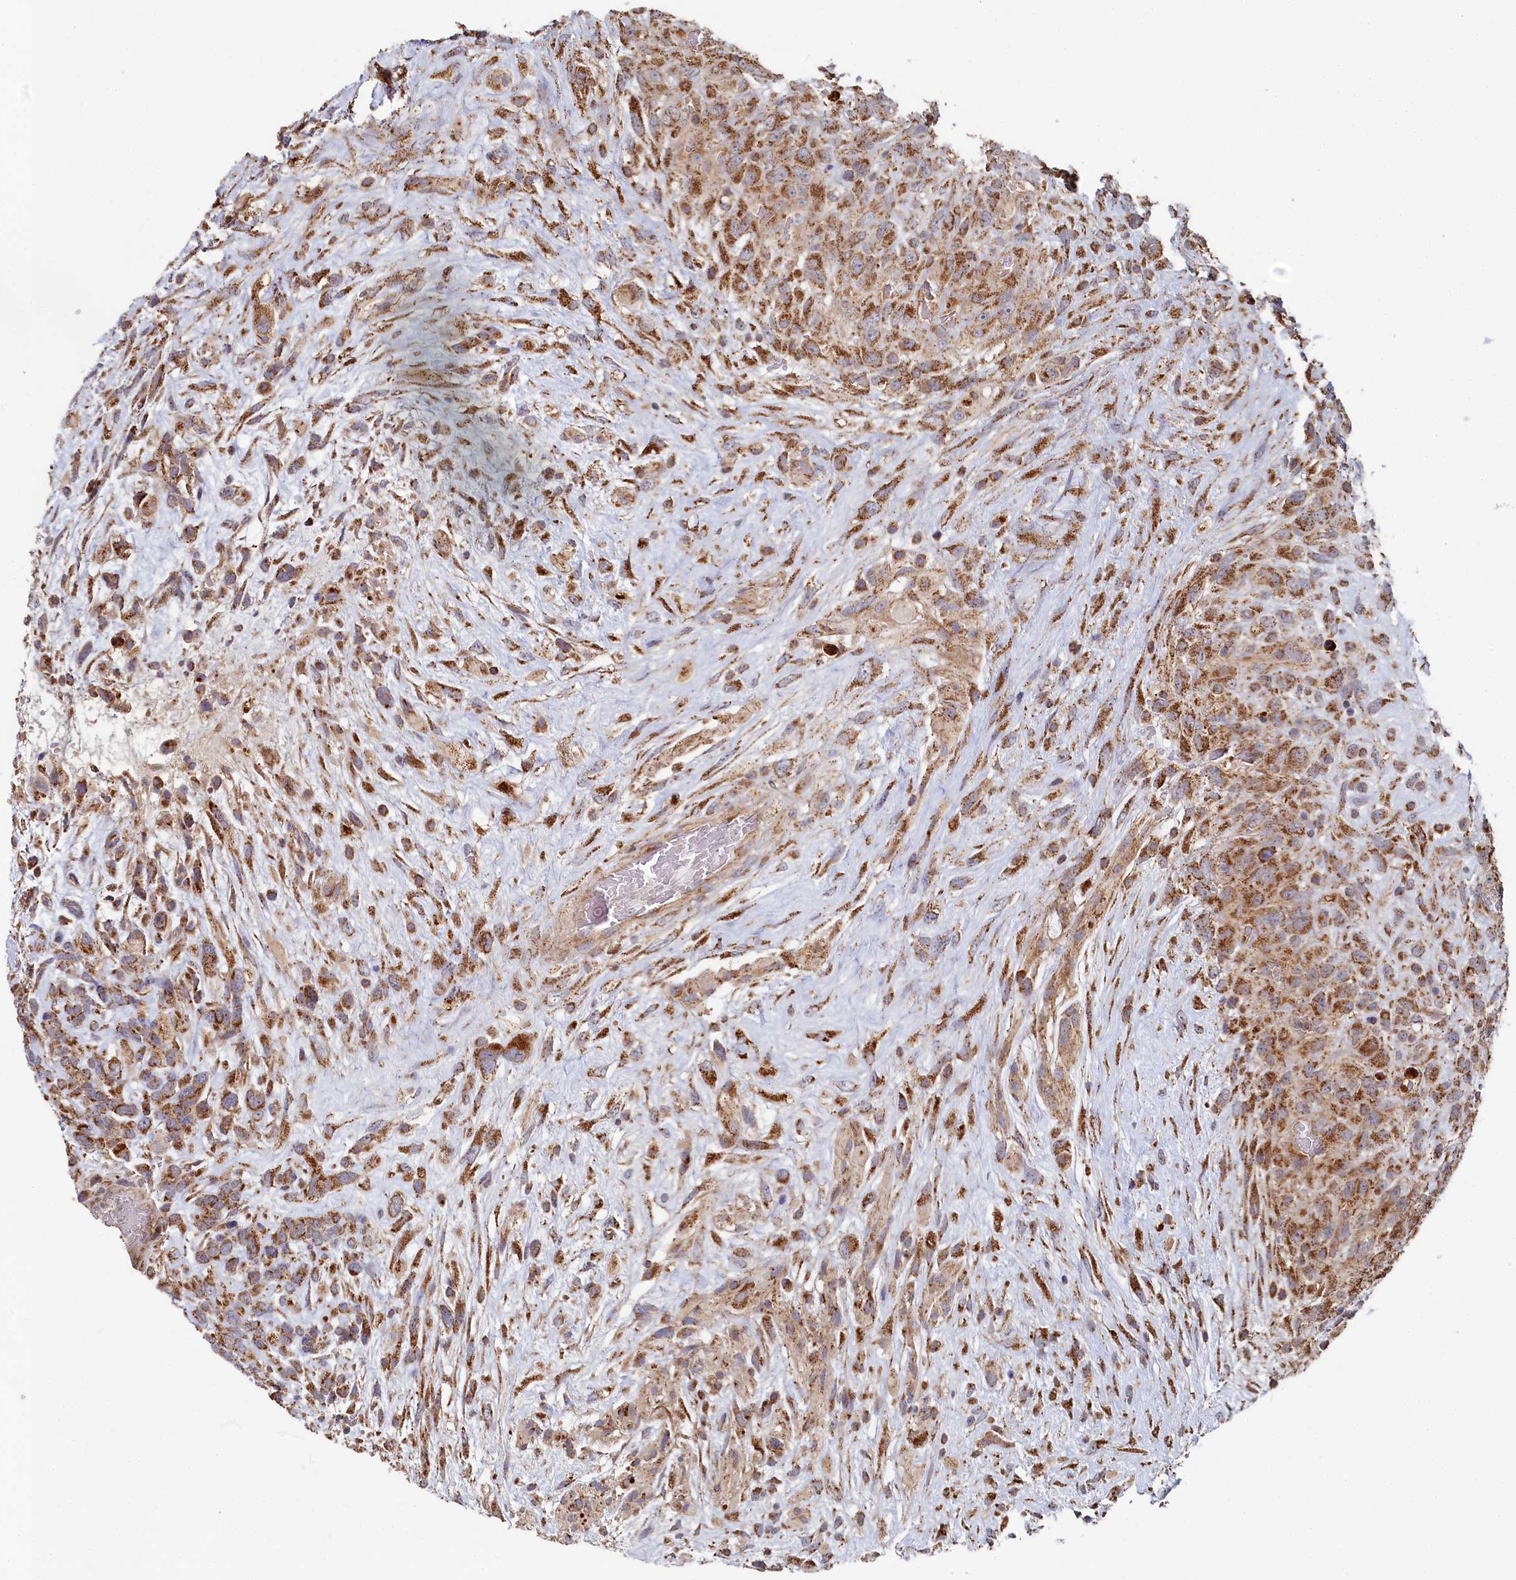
{"staining": {"intensity": "moderate", "quantity": ">75%", "location": "cytoplasmic/membranous"}, "tissue": "glioma", "cell_type": "Tumor cells", "image_type": "cancer", "snomed": [{"axis": "morphology", "description": "Glioma, malignant, High grade"}, {"axis": "topography", "description": "Brain"}], "caption": "Protein expression analysis of human malignant glioma (high-grade) reveals moderate cytoplasmic/membranous expression in about >75% of tumor cells.", "gene": "HAUS2", "patient": {"sex": "male", "age": 61}}